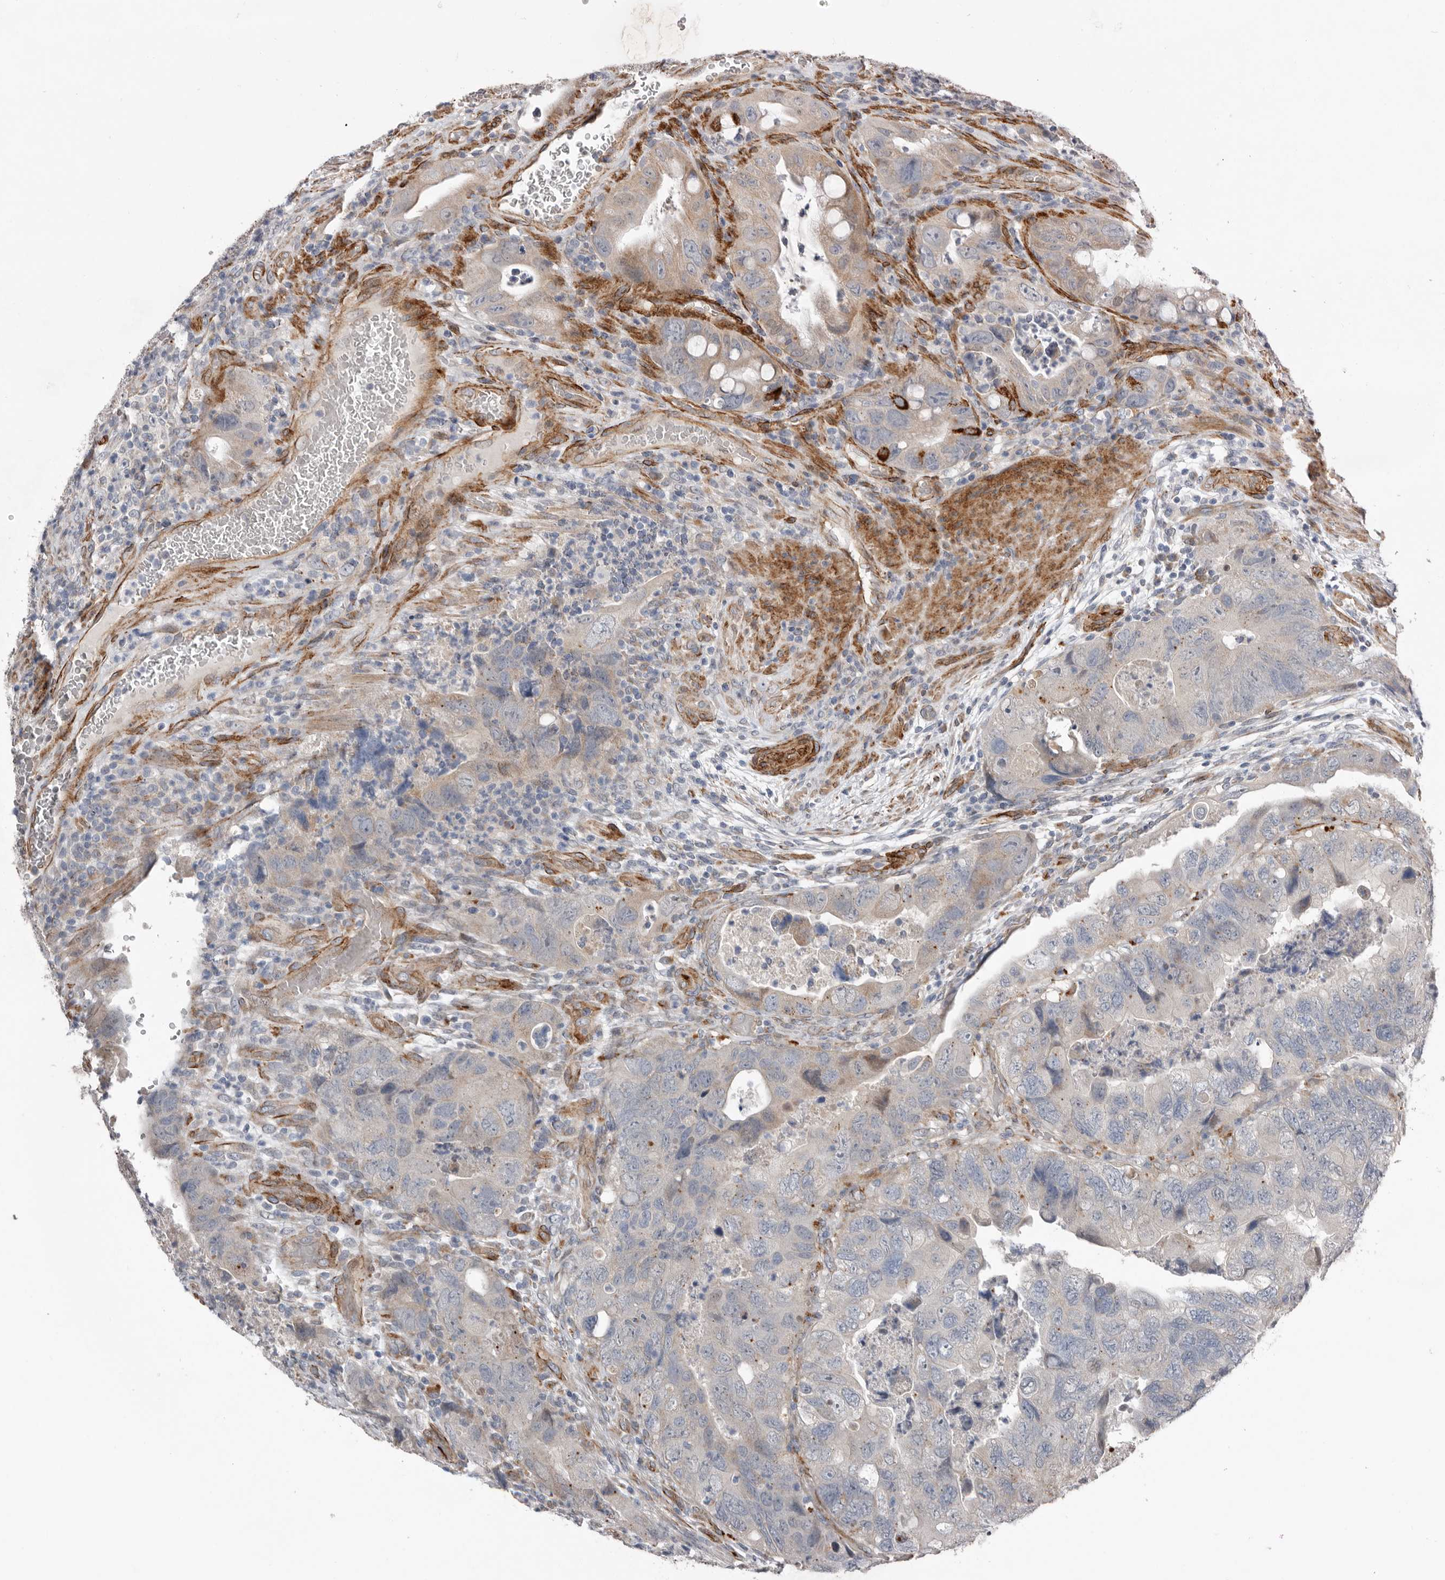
{"staining": {"intensity": "negative", "quantity": "none", "location": "none"}, "tissue": "colorectal cancer", "cell_type": "Tumor cells", "image_type": "cancer", "snomed": [{"axis": "morphology", "description": "Adenocarcinoma, NOS"}, {"axis": "topography", "description": "Rectum"}], "caption": "A histopathology image of human adenocarcinoma (colorectal) is negative for staining in tumor cells. The staining is performed using DAB (3,3'-diaminobenzidine) brown chromogen with nuclei counter-stained in using hematoxylin.", "gene": "RANBP17", "patient": {"sex": "male", "age": 63}}